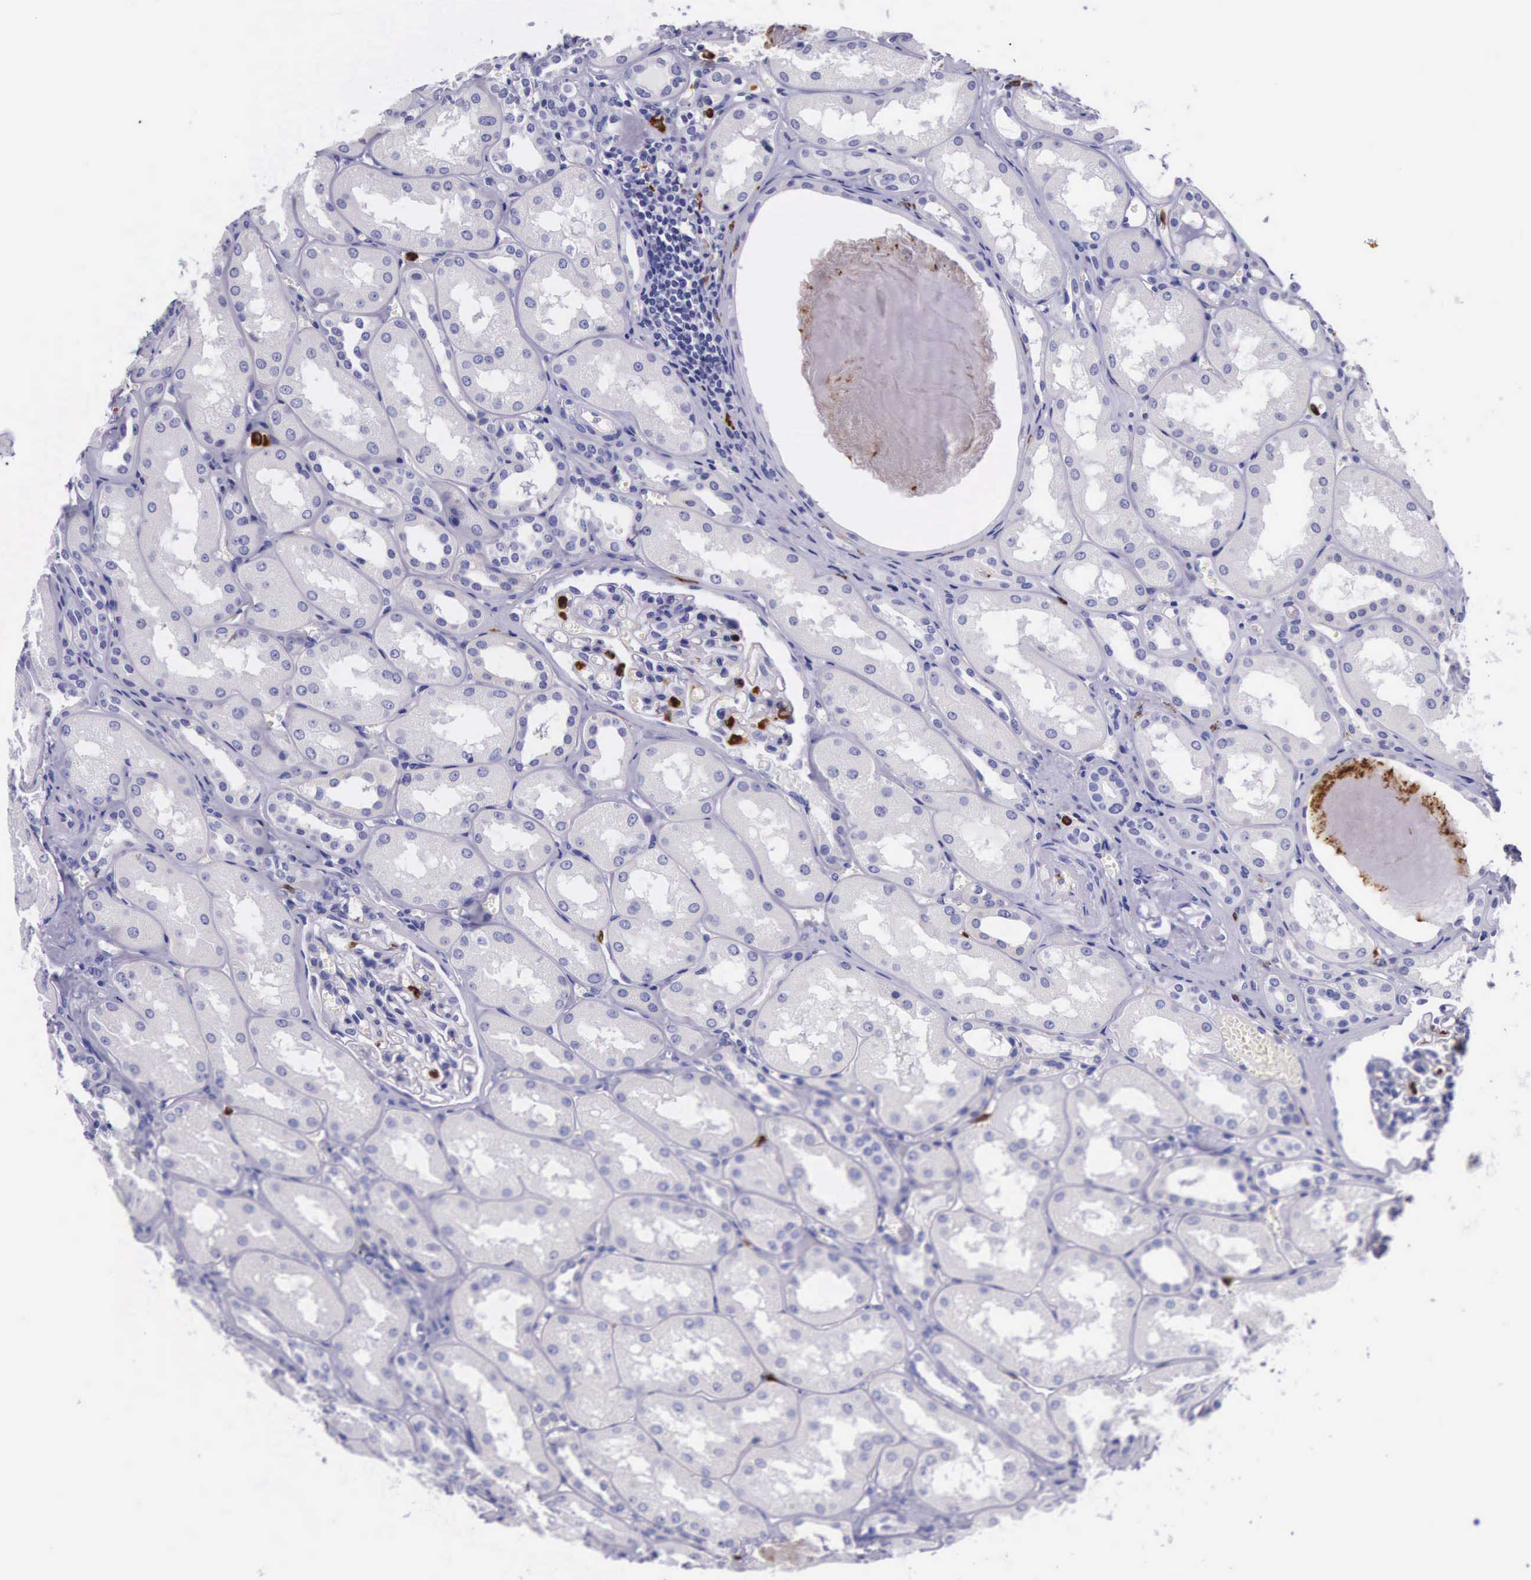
{"staining": {"intensity": "negative", "quantity": "none", "location": "none"}, "tissue": "kidney", "cell_type": "Cells in glomeruli", "image_type": "normal", "snomed": [{"axis": "morphology", "description": "Normal tissue, NOS"}, {"axis": "topography", "description": "Kidney"}], "caption": "This is a micrograph of immunohistochemistry (IHC) staining of benign kidney, which shows no staining in cells in glomeruli.", "gene": "FCN1", "patient": {"sex": "male", "age": 61}}